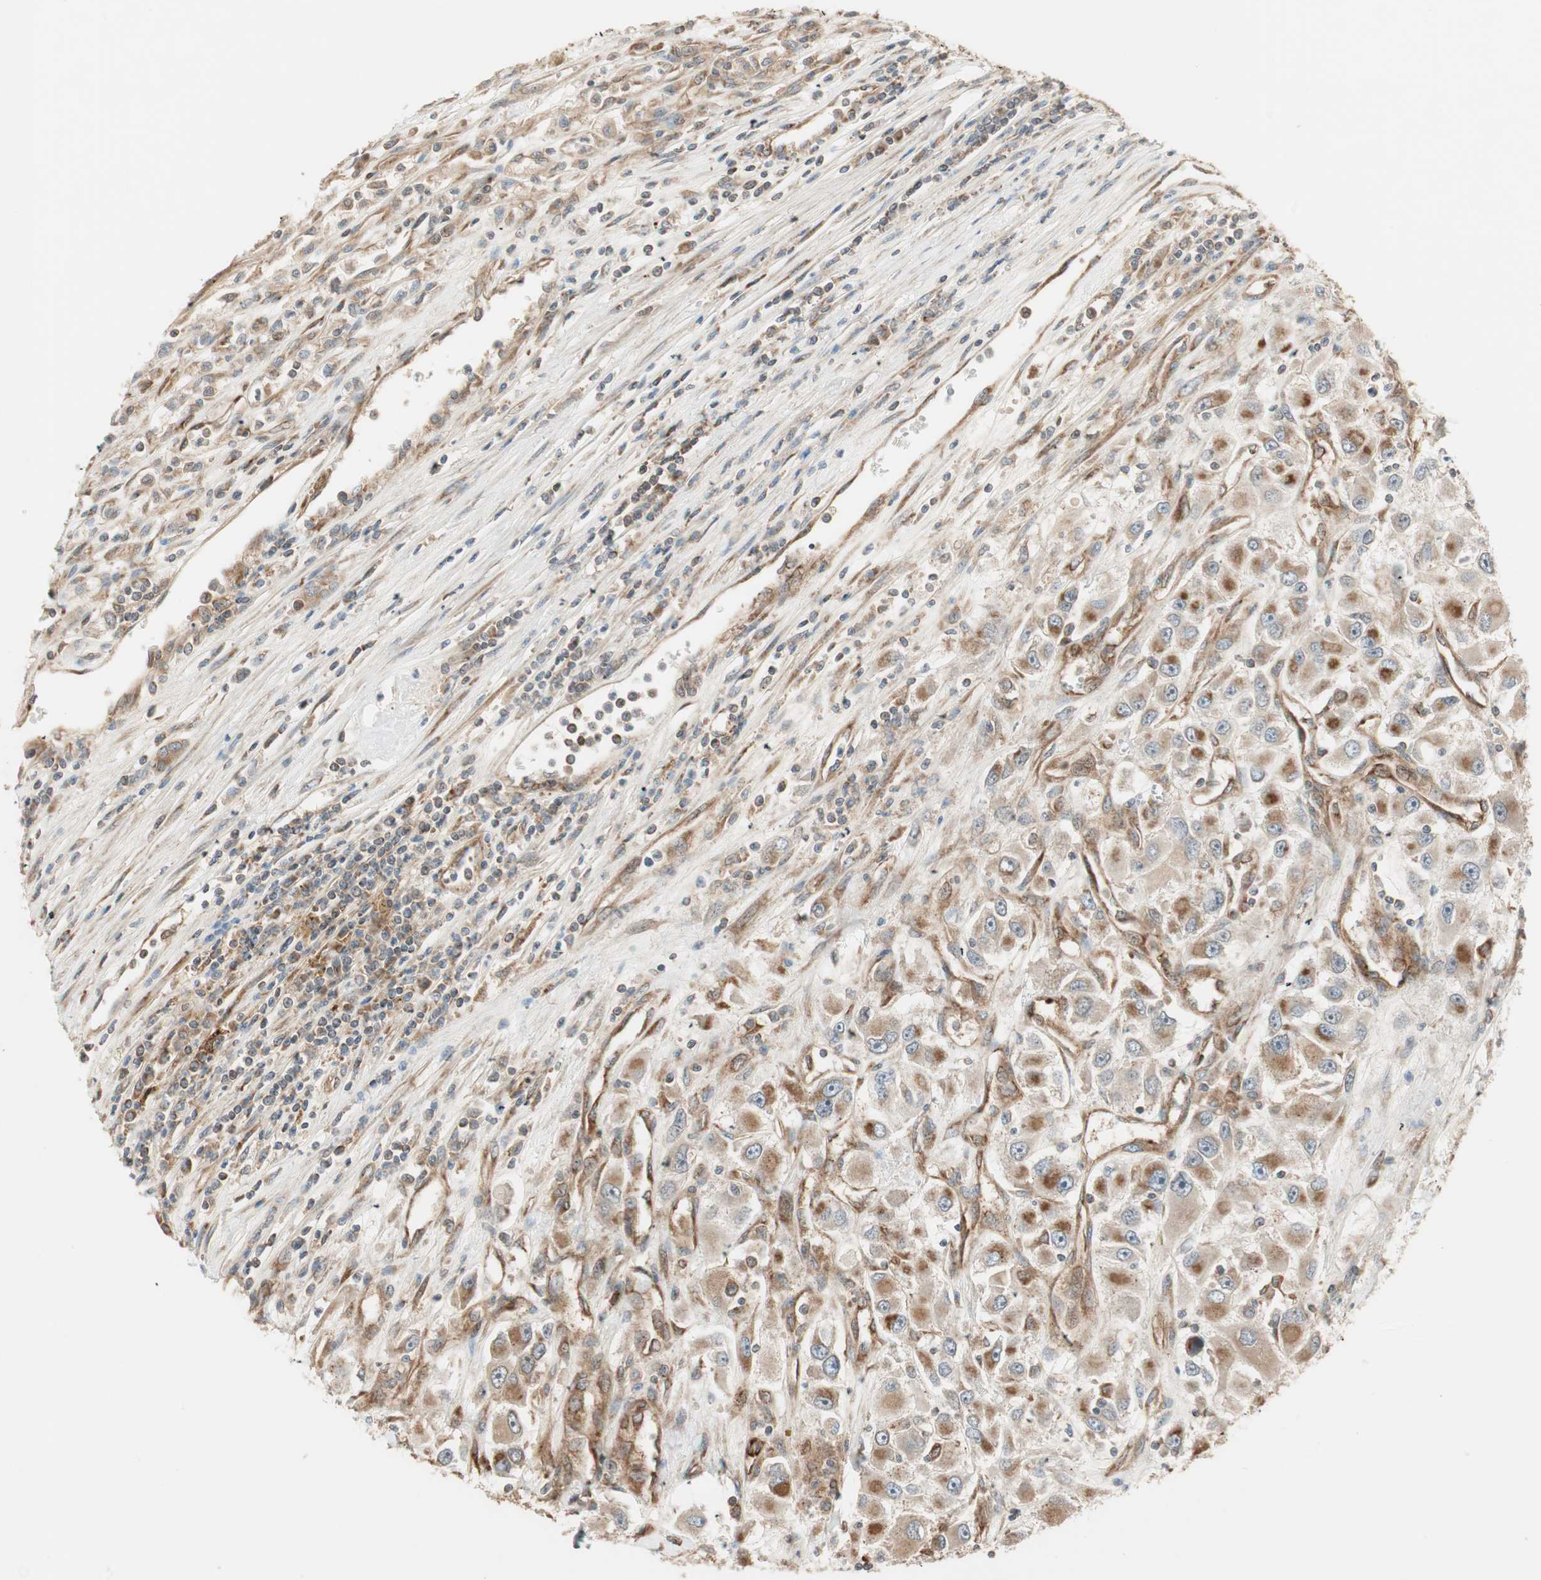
{"staining": {"intensity": "moderate", "quantity": ">75%", "location": "cytoplasmic/membranous"}, "tissue": "renal cancer", "cell_type": "Tumor cells", "image_type": "cancer", "snomed": [{"axis": "morphology", "description": "Adenocarcinoma, NOS"}, {"axis": "topography", "description": "Kidney"}], "caption": "Protein staining of renal cancer (adenocarcinoma) tissue exhibits moderate cytoplasmic/membranous expression in approximately >75% of tumor cells.", "gene": "CTTNBP2NL", "patient": {"sex": "female", "age": 52}}